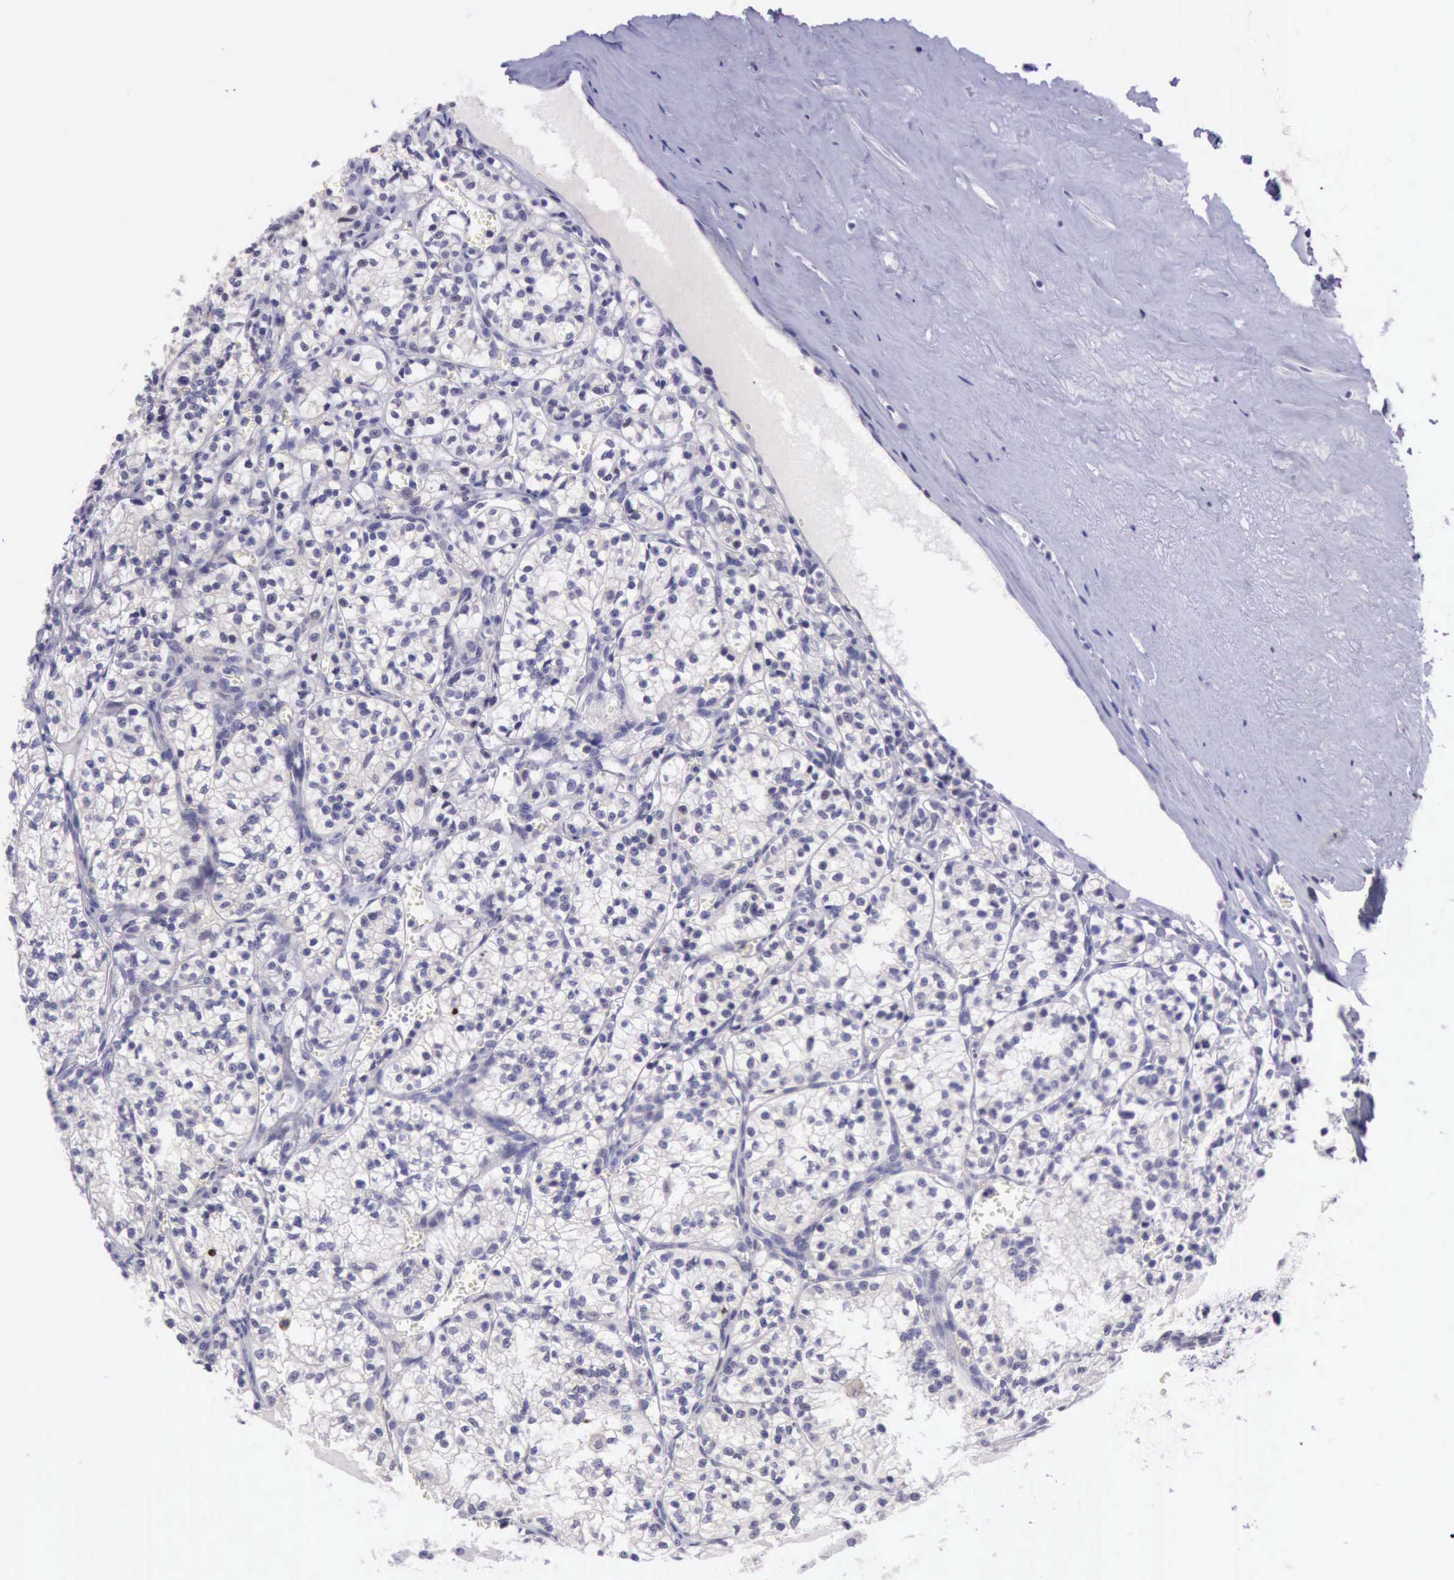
{"staining": {"intensity": "strong", "quantity": "<25%", "location": "nuclear"}, "tissue": "renal cancer", "cell_type": "Tumor cells", "image_type": "cancer", "snomed": [{"axis": "morphology", "description": "Adenocarcinoma, NOS"}, {"axis": "topography", "description": "Kidney"}], "caption": "Strong nuclear positivity is identified in about <25% of tumor cells in renal cancer. The staining was performed using DAB, with brown indicating positive protein expression. Nuclei are stained blue with hematoxylin.", "gene": "PARP1", "patient": {"sex": "male", "age": 61}}